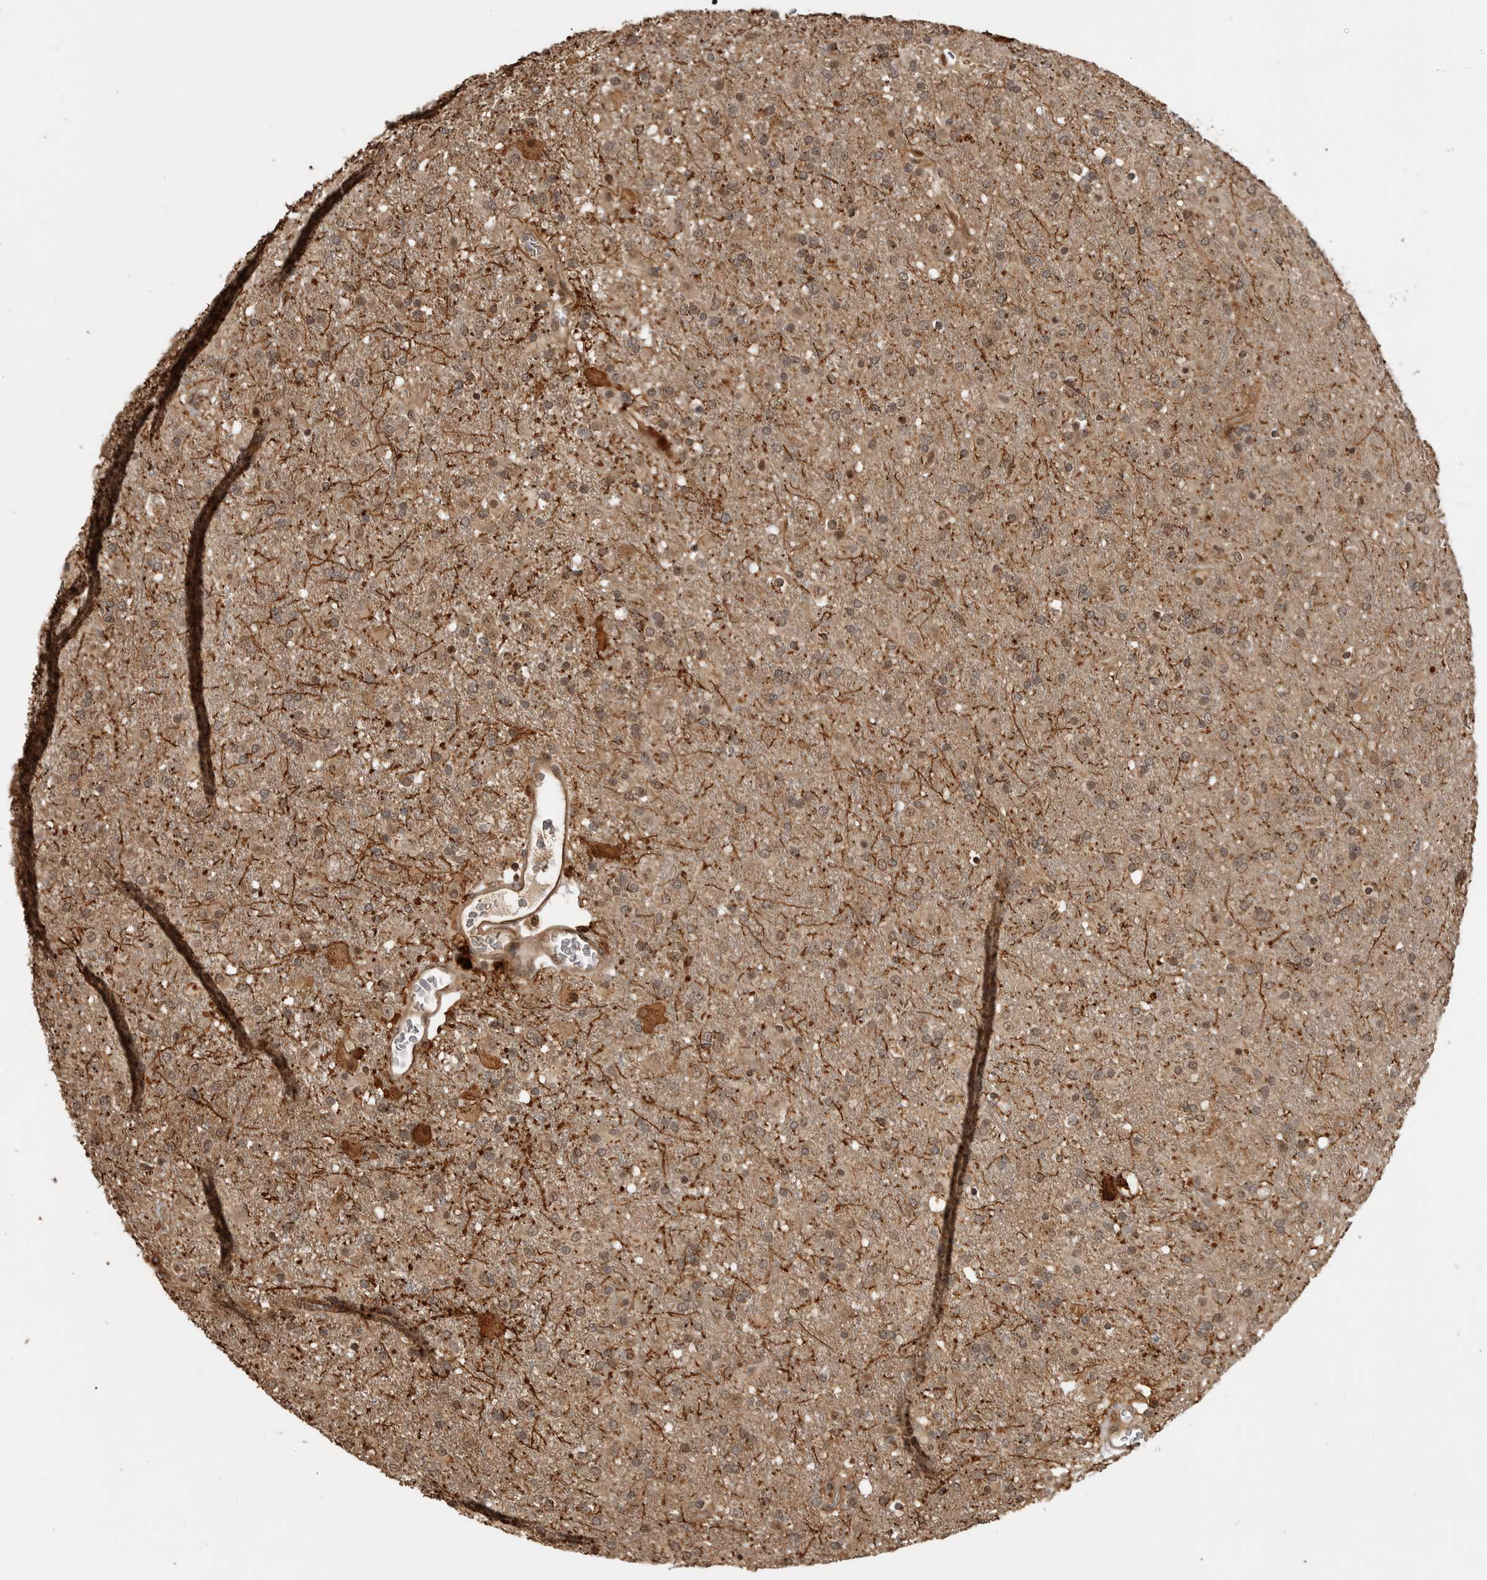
{"staining": {"intensity": "weak", "quantity": "25%-75%", "location": "nuclear"}, "tissue": "glioma", "cell_type": "Tumor cells", "image_type": "cancer", "snomed": [{"axis": "morphology", "description": "Glioma, malignant, Low grade"}, {"axis": "topography", "description": "Brain"}], "caption": "Malignant glioma (low-grade) tissue demonstrates weak nuclear expression in about 25%-75% of tumor cells, visualized by immunohistochemistry.", "gene": "BMP2K", "patient": {"sex": "male", "age": 65}}